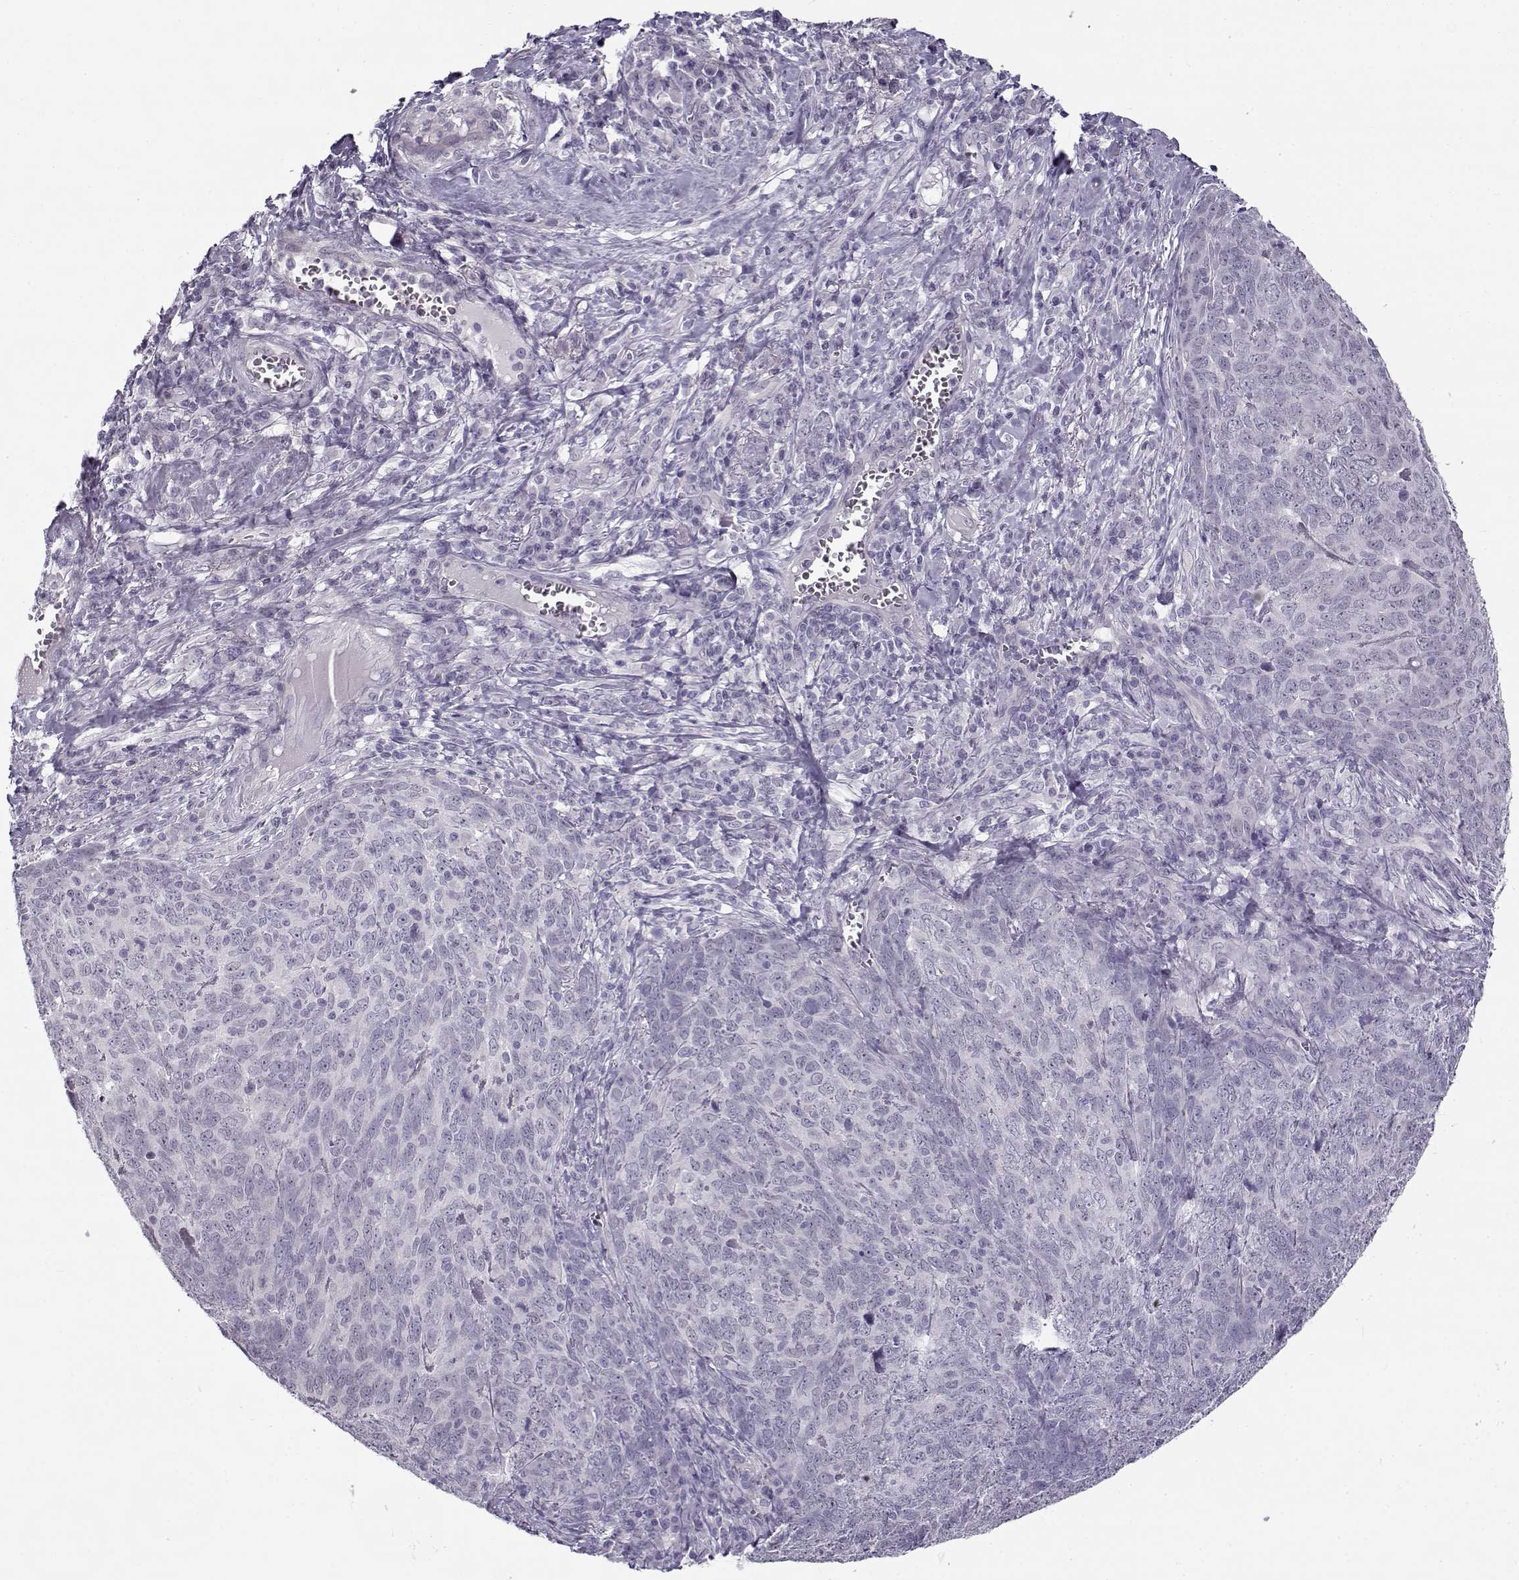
{"staining": {"intensity": "negative", "quantity": "none", "location": "none"}, "tissue": "skin cancer", "cell_type": "Tumor cells", "image_type": "cancer", "snomed": [{"axis": "morphology", "description": "Squamous cell carcinoma, NOS"}, {"axis": "topography", "description": "Skin"}, {"axis": "topography", "description": "Anal"}], "caption": "Tumor cells are negative for protein expression in human skin cancer (squamous cell carcinoma).", "gene": "TEX55", "patient": {"sex": "female", "age": 51}}